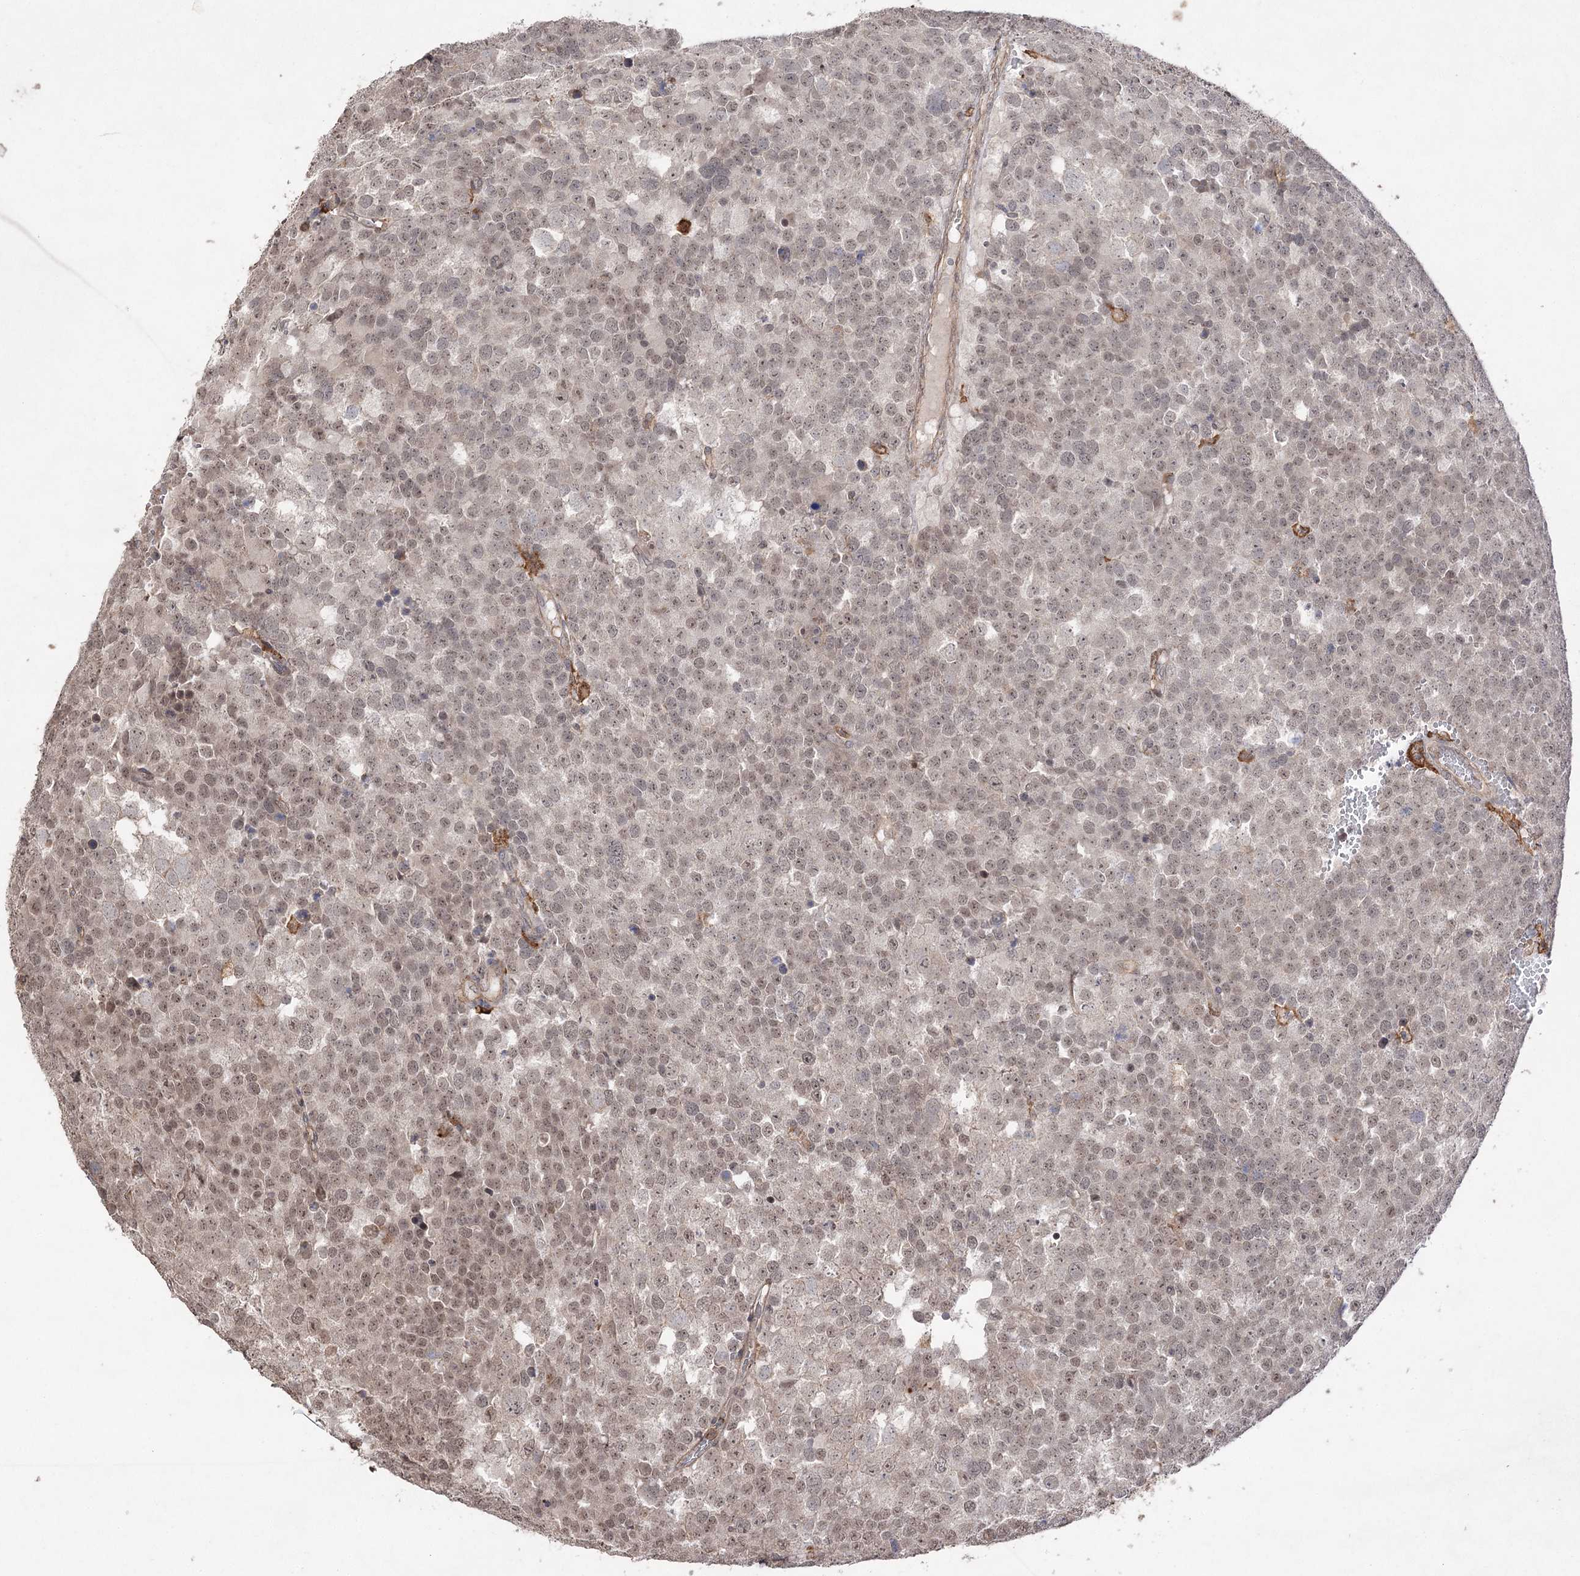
{"staining": {"intensity": "weak", "quantity": ">75%", "location": "nuclear"}, "tissue": "testis cancer", "cell_type": "Tumor cells", "image_type": "cancer", "snomed": [{"axis": "morphology", "description": "Seminoma, NOS"}, {"axis": "topography", "description": "Testis"}], "caption": "A micrograph of human testis seminoma stained for a protein demonstrates weak nuclear brown staining in tumor cells.", "gene": "OBSL1", "patient": {"sex": "male", "age": 71}}